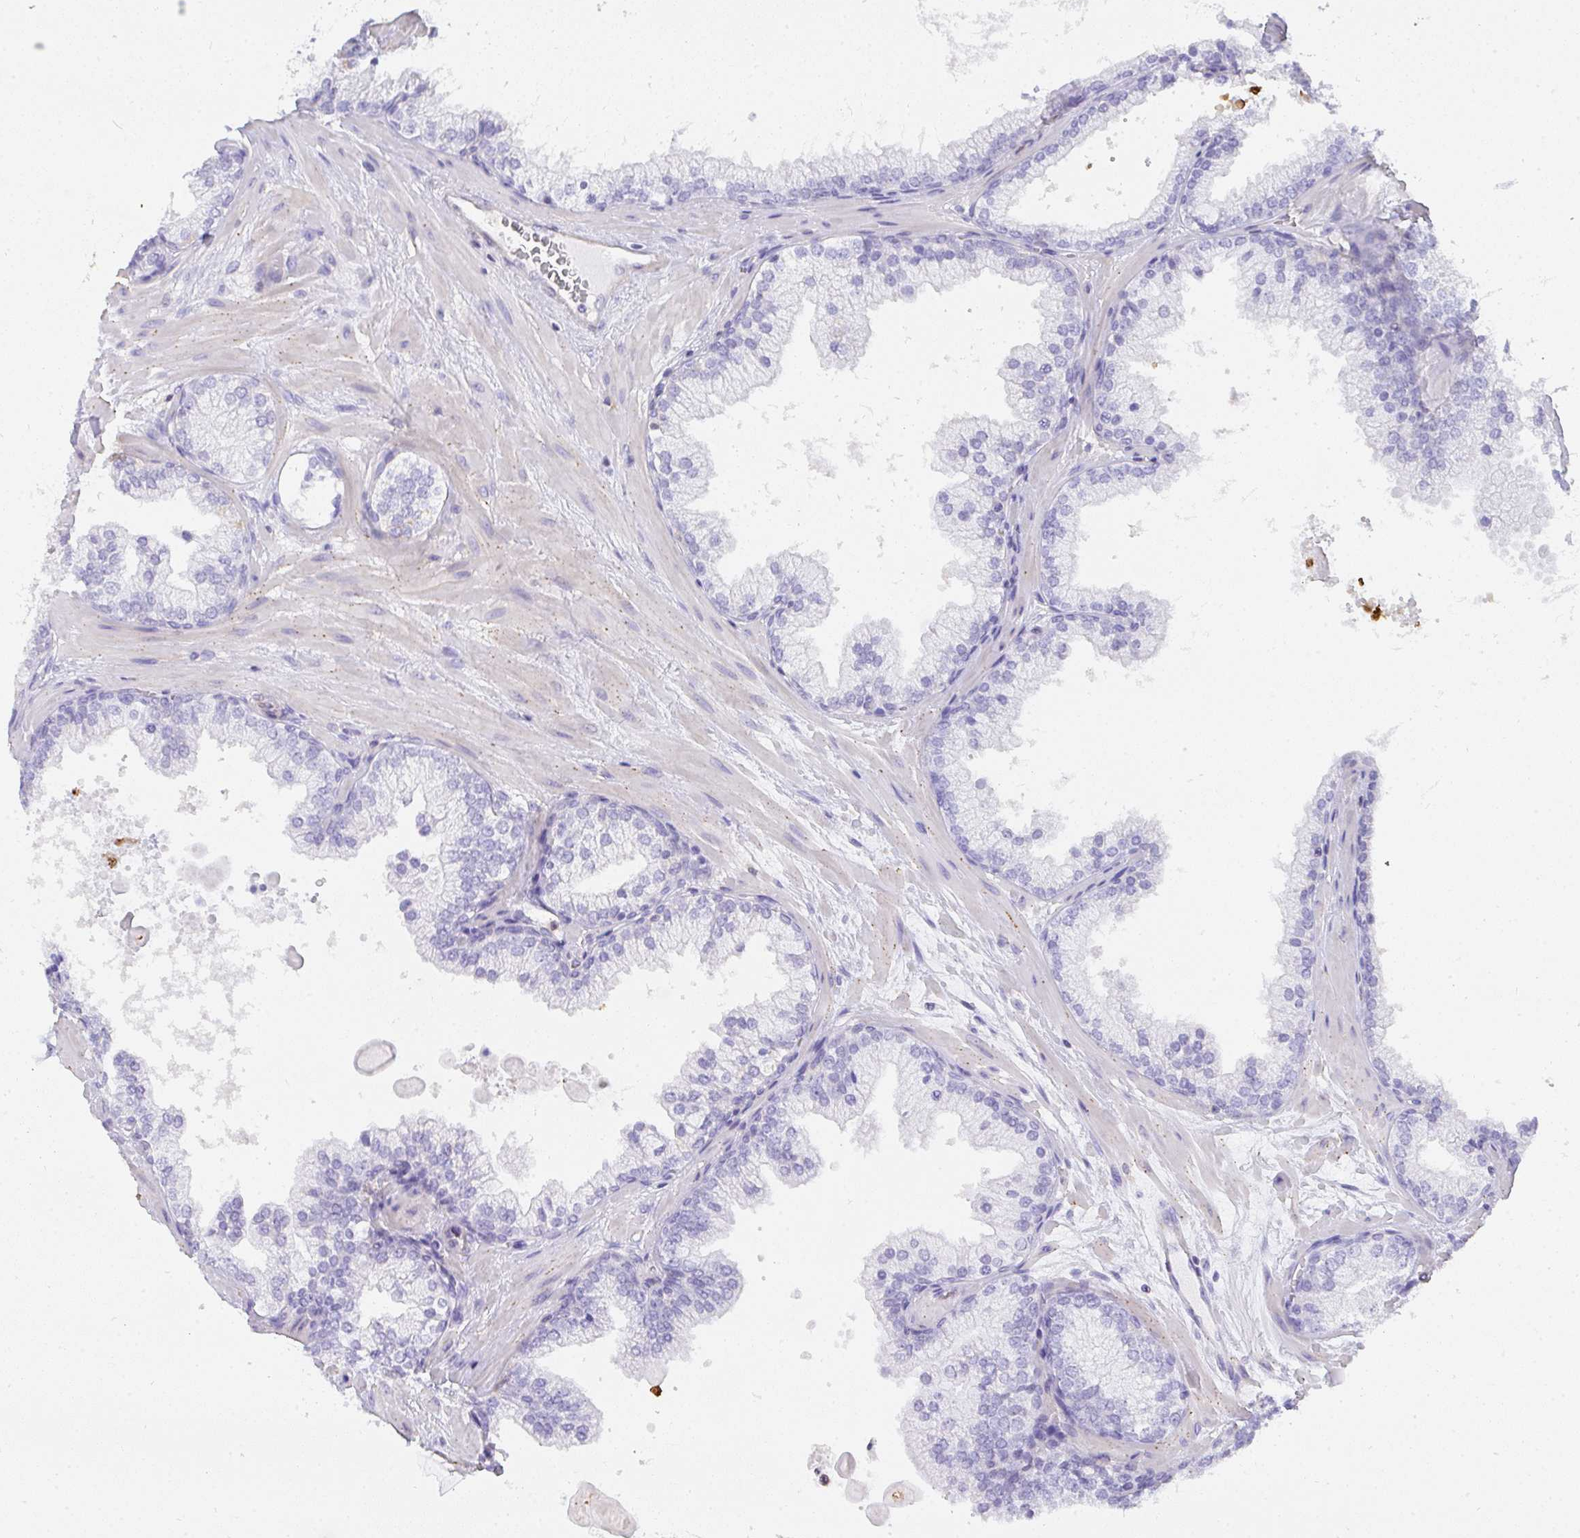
{"staining": {"intensity": "negative", "quantity": "none", "location": "none"}, "tissue": "prostate", "cell_type": "Glandular cells", "image_type": "normal", "snomed": [{"axis": "morphology", "description": "Normal tissue, NOS"}, {"axis": "topography", "description": "Prostate"}, {"axis": "topography", "description": "Peripheral nerve tissue"}], "caption": "The micrograph exhibits no significant positivity in glandular cells of prostate.", "gene": "TNFAIP8", "patient": {"sex": "male", "age": 61}}